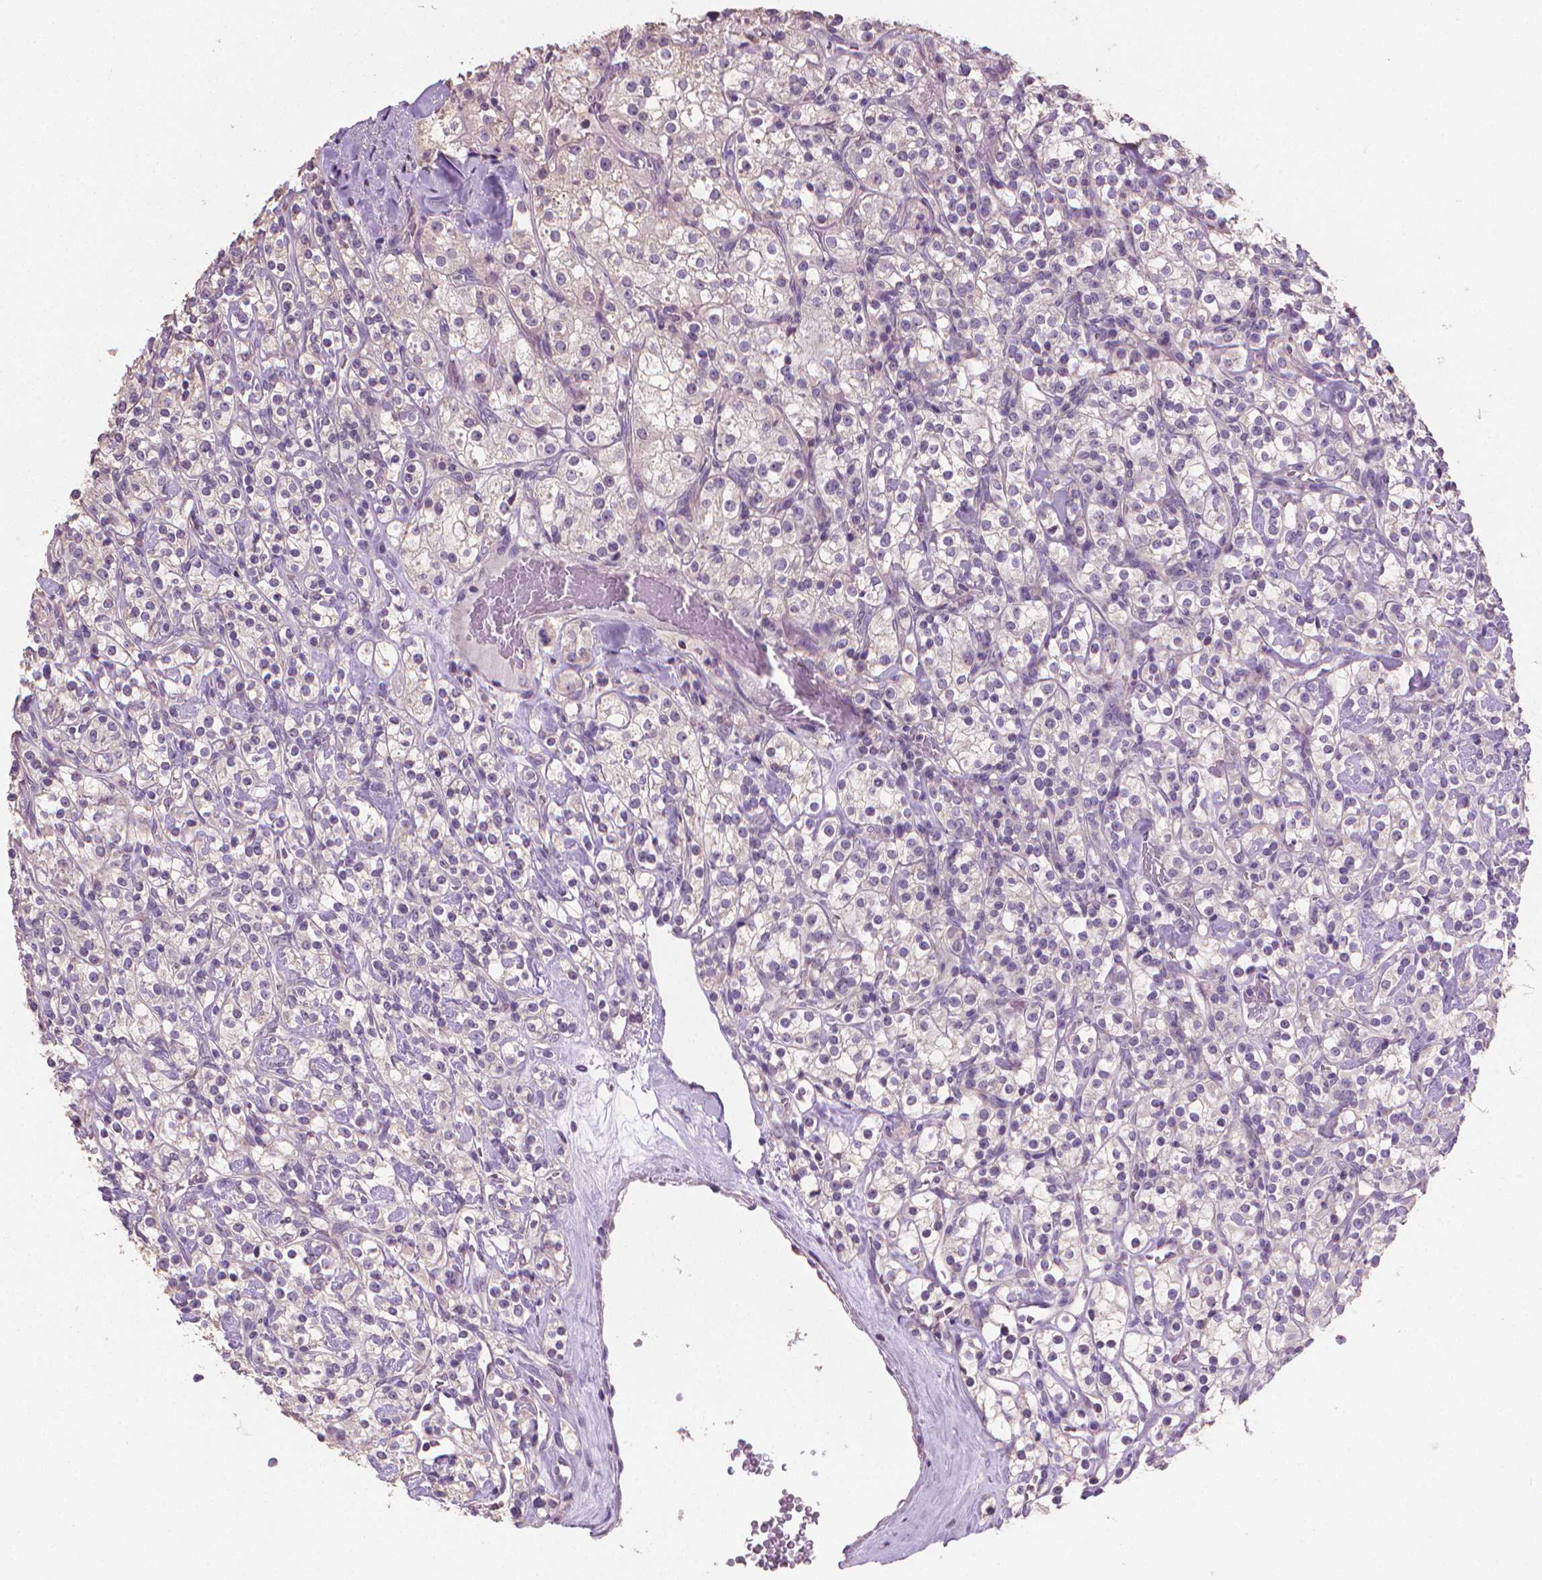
{"staining": {"intensity": "negative", "quantity": "none", "location": "none"}, "tissue": "renal cancer", "cell_type": "Tumor cells", "image_type": "cancer", "snomed": [{"axis": "morphology", "description": "Adenocarcinoma, NOS"}, {"axis": "topography", "description": "Kidney"}], "caption": "The immunohistochemistry (IHC) photomicrograph has no significant positivity in tumor cells of renal adenocarcinoma tissue.", "gene": "CATIP", "patient": {"sex": "male", "age": 77}}